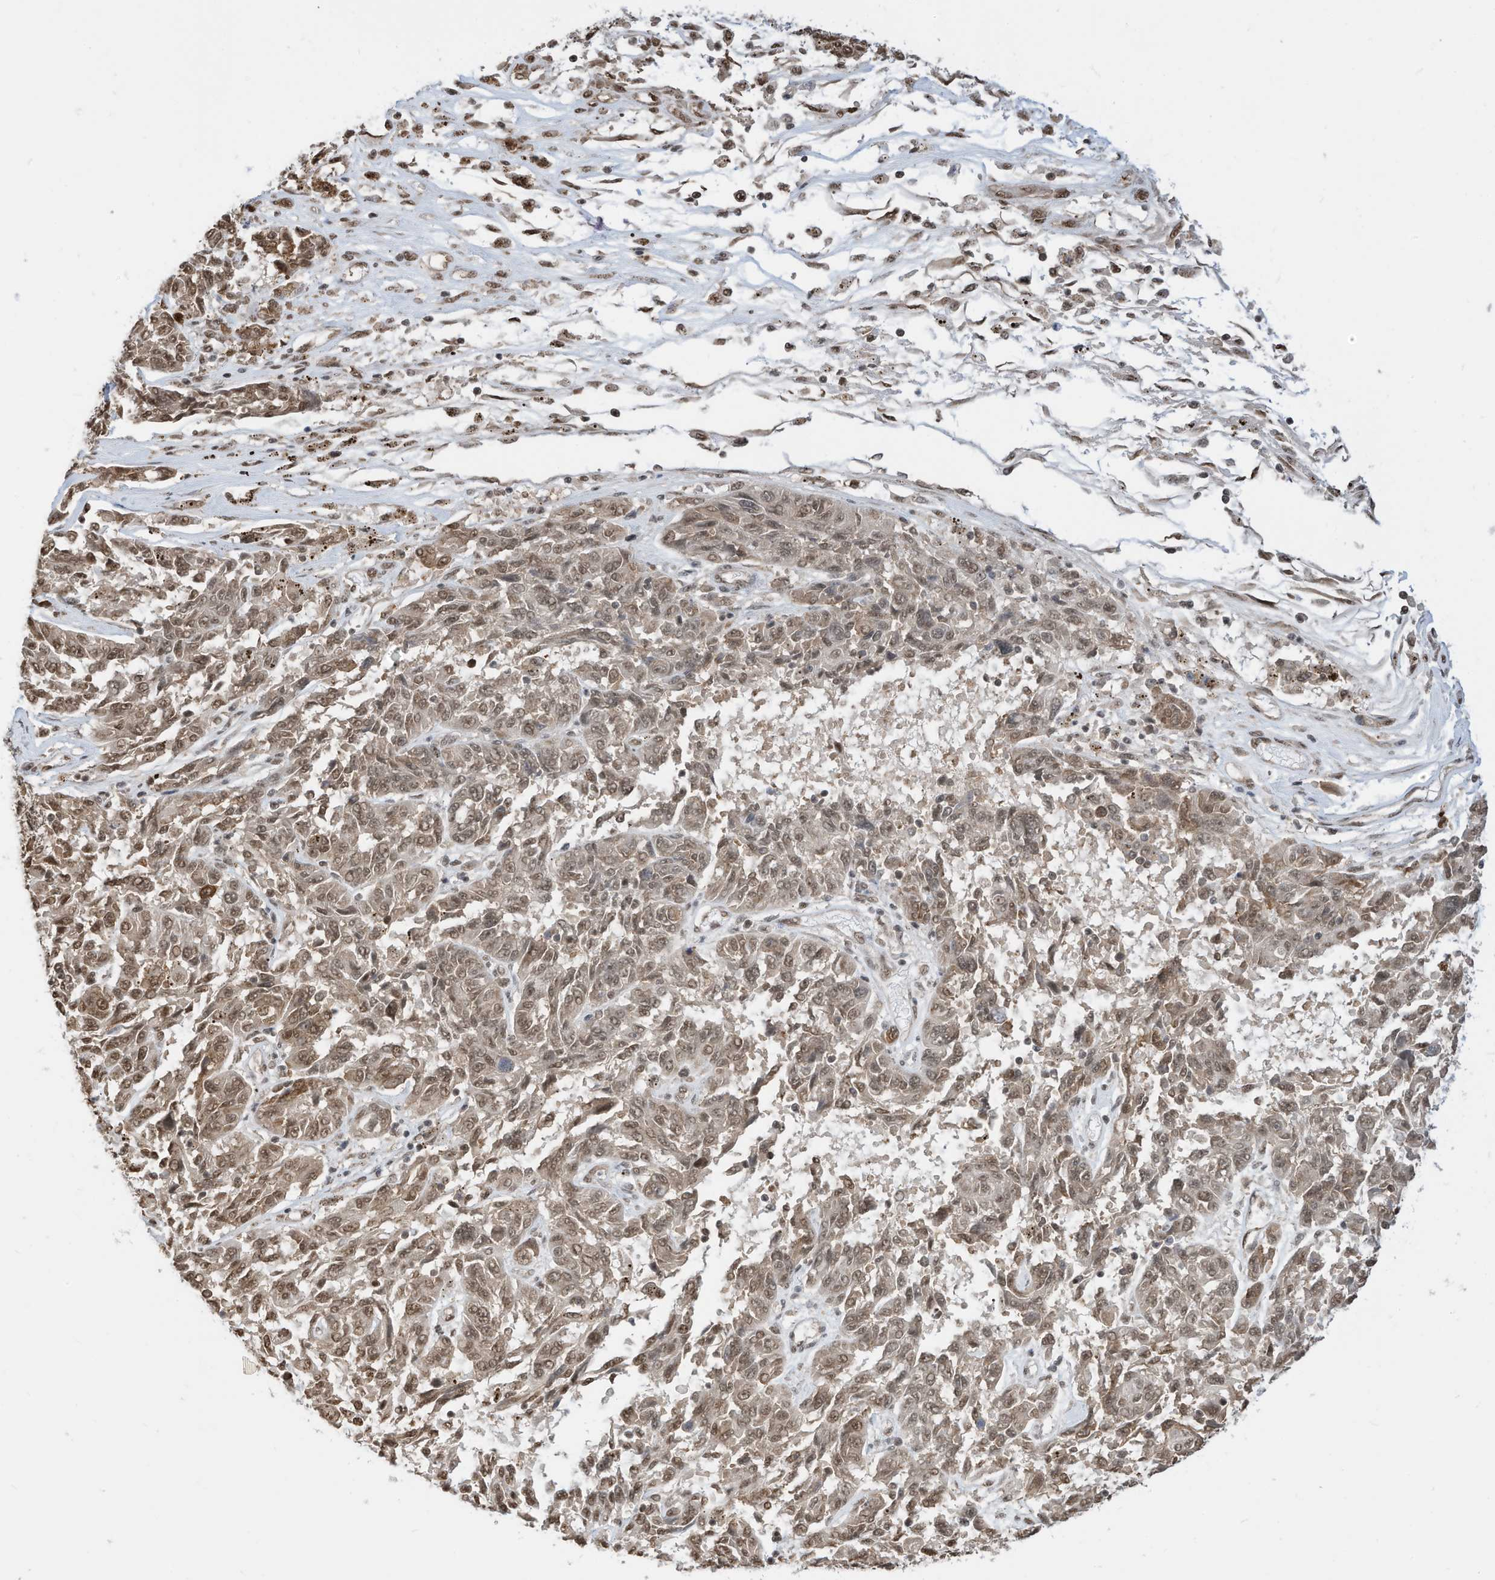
{"staining": {"intensity": "moderate", "quantity": ">75%", "location": "cytoplasmic/membranous,nuclear"}, "tissue": "melanoma", "cell_type": "Tumor cells", "image_type": "cancer", "snomed": [{"axis": "morphology", "description": "Malignant melanoma, NOS"}, {"axis": "topography", "description": "Skin"}], "caption": "DAB (3,3'-diaminobenzidine) immunohistochemical staining of melanoma shows moderate cytoplasmic/membranous and nuclear protein positivity in about >75% of tumor cells. The staining is performed using DAB (3,3'-diaminobenzidine) brown chromogen to label protein expression. The nuclei are counter-stained blue using hematoxylin.", "gene": "ZNF195", "patient": {"sex": "male", "age": 53}}